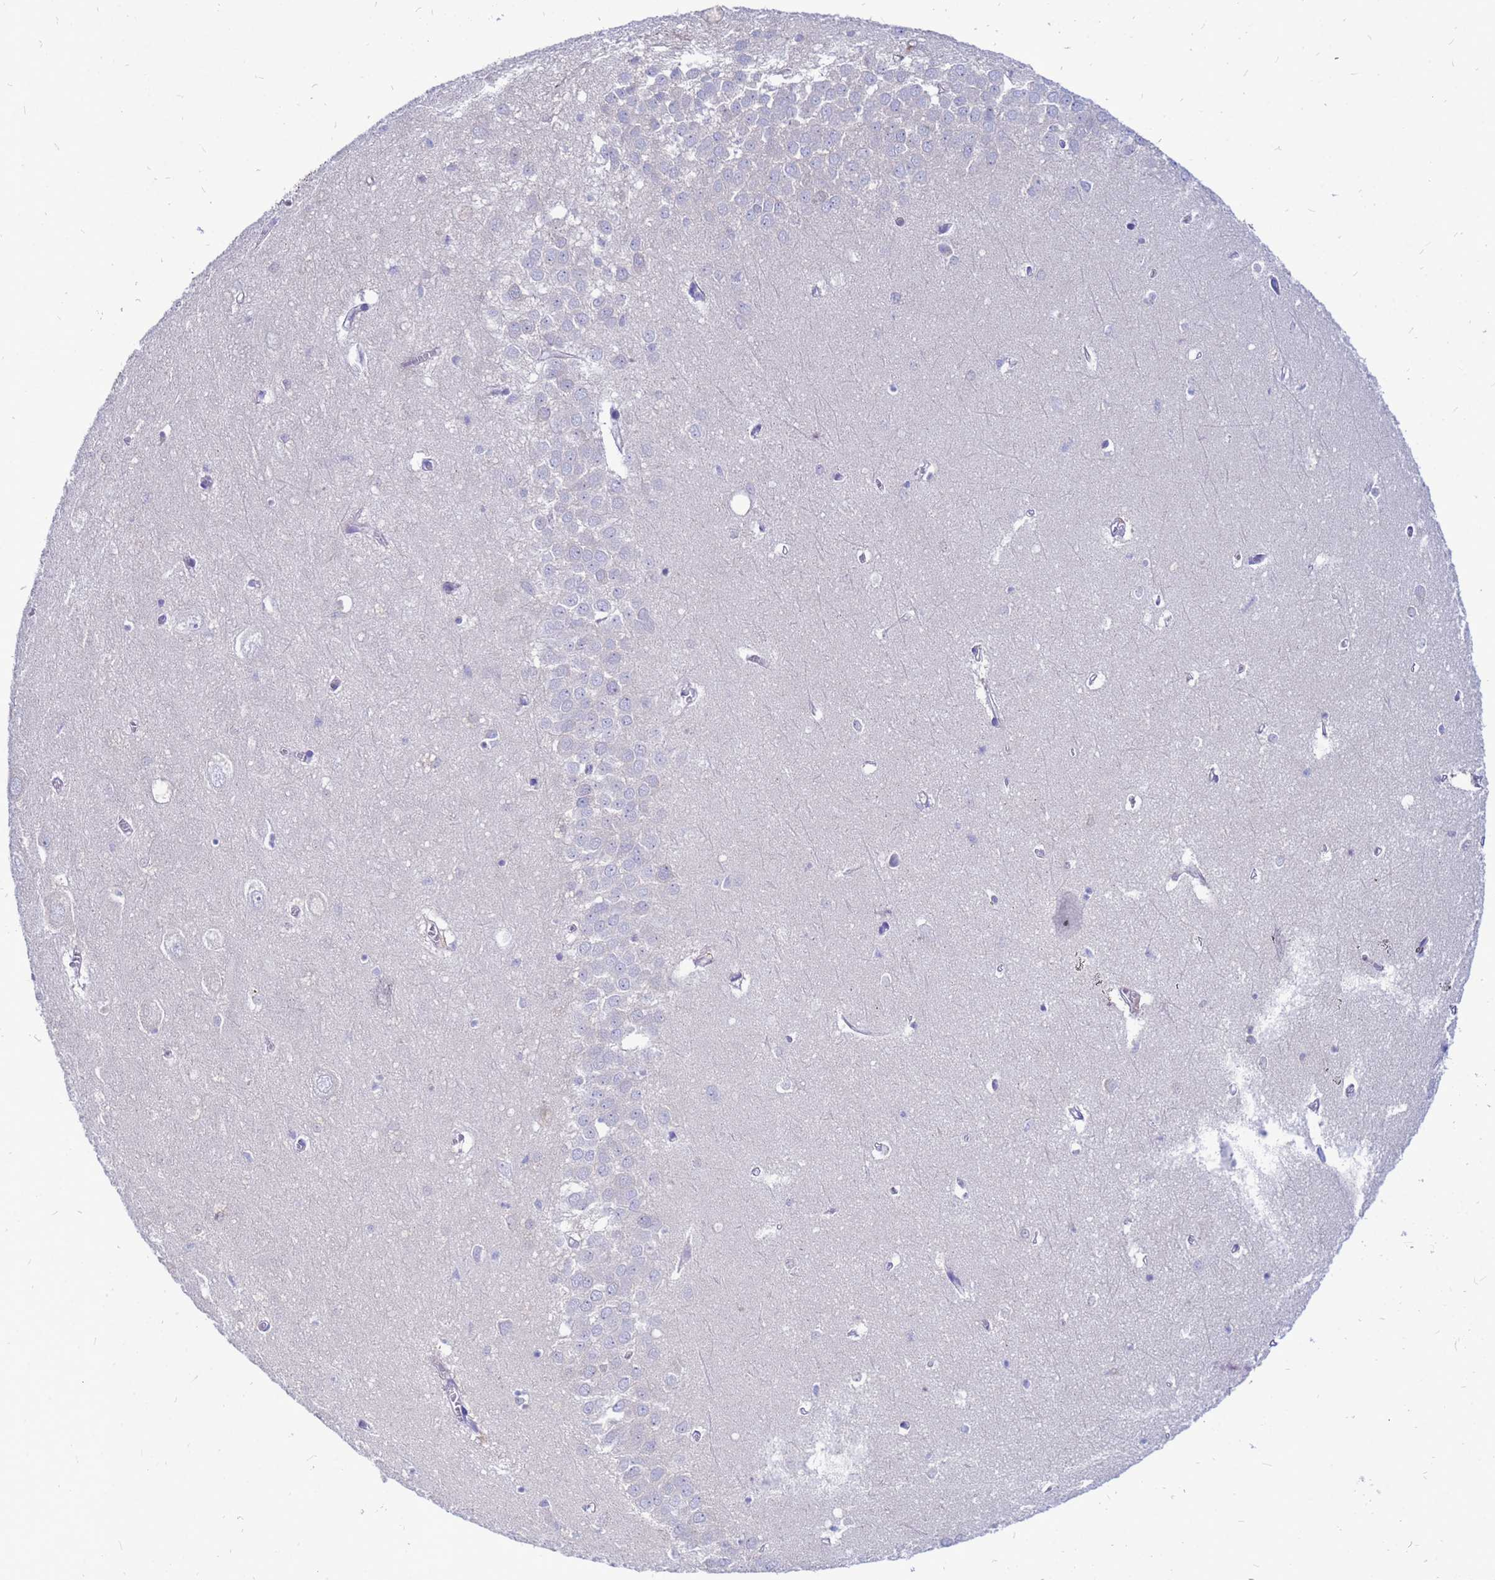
{"staining": {"intensity": "negative", "quantity": "none", "location": "none"}, "tissue": "hippocampus", "cell_type": "Glial cells", "image_type": "normal", "snomed": [{"axis": "morphology", "description": "Normal tissue, NOS"}, {"axis": "topography", "description": "Hippocampus"}], "caption": "An IHC histopathology image of benign hippocampus is shown. There is no staining in glial cells of hippocampus. (Stains: DAB (3,3'-diaminobenzidine) immunohistochemistry with hematoxylin counter stain, Microscopy: brightfield microscopy at high magnification).", "gene": "FHIP1A", "patient": {"sex": "female", "age": 64}}